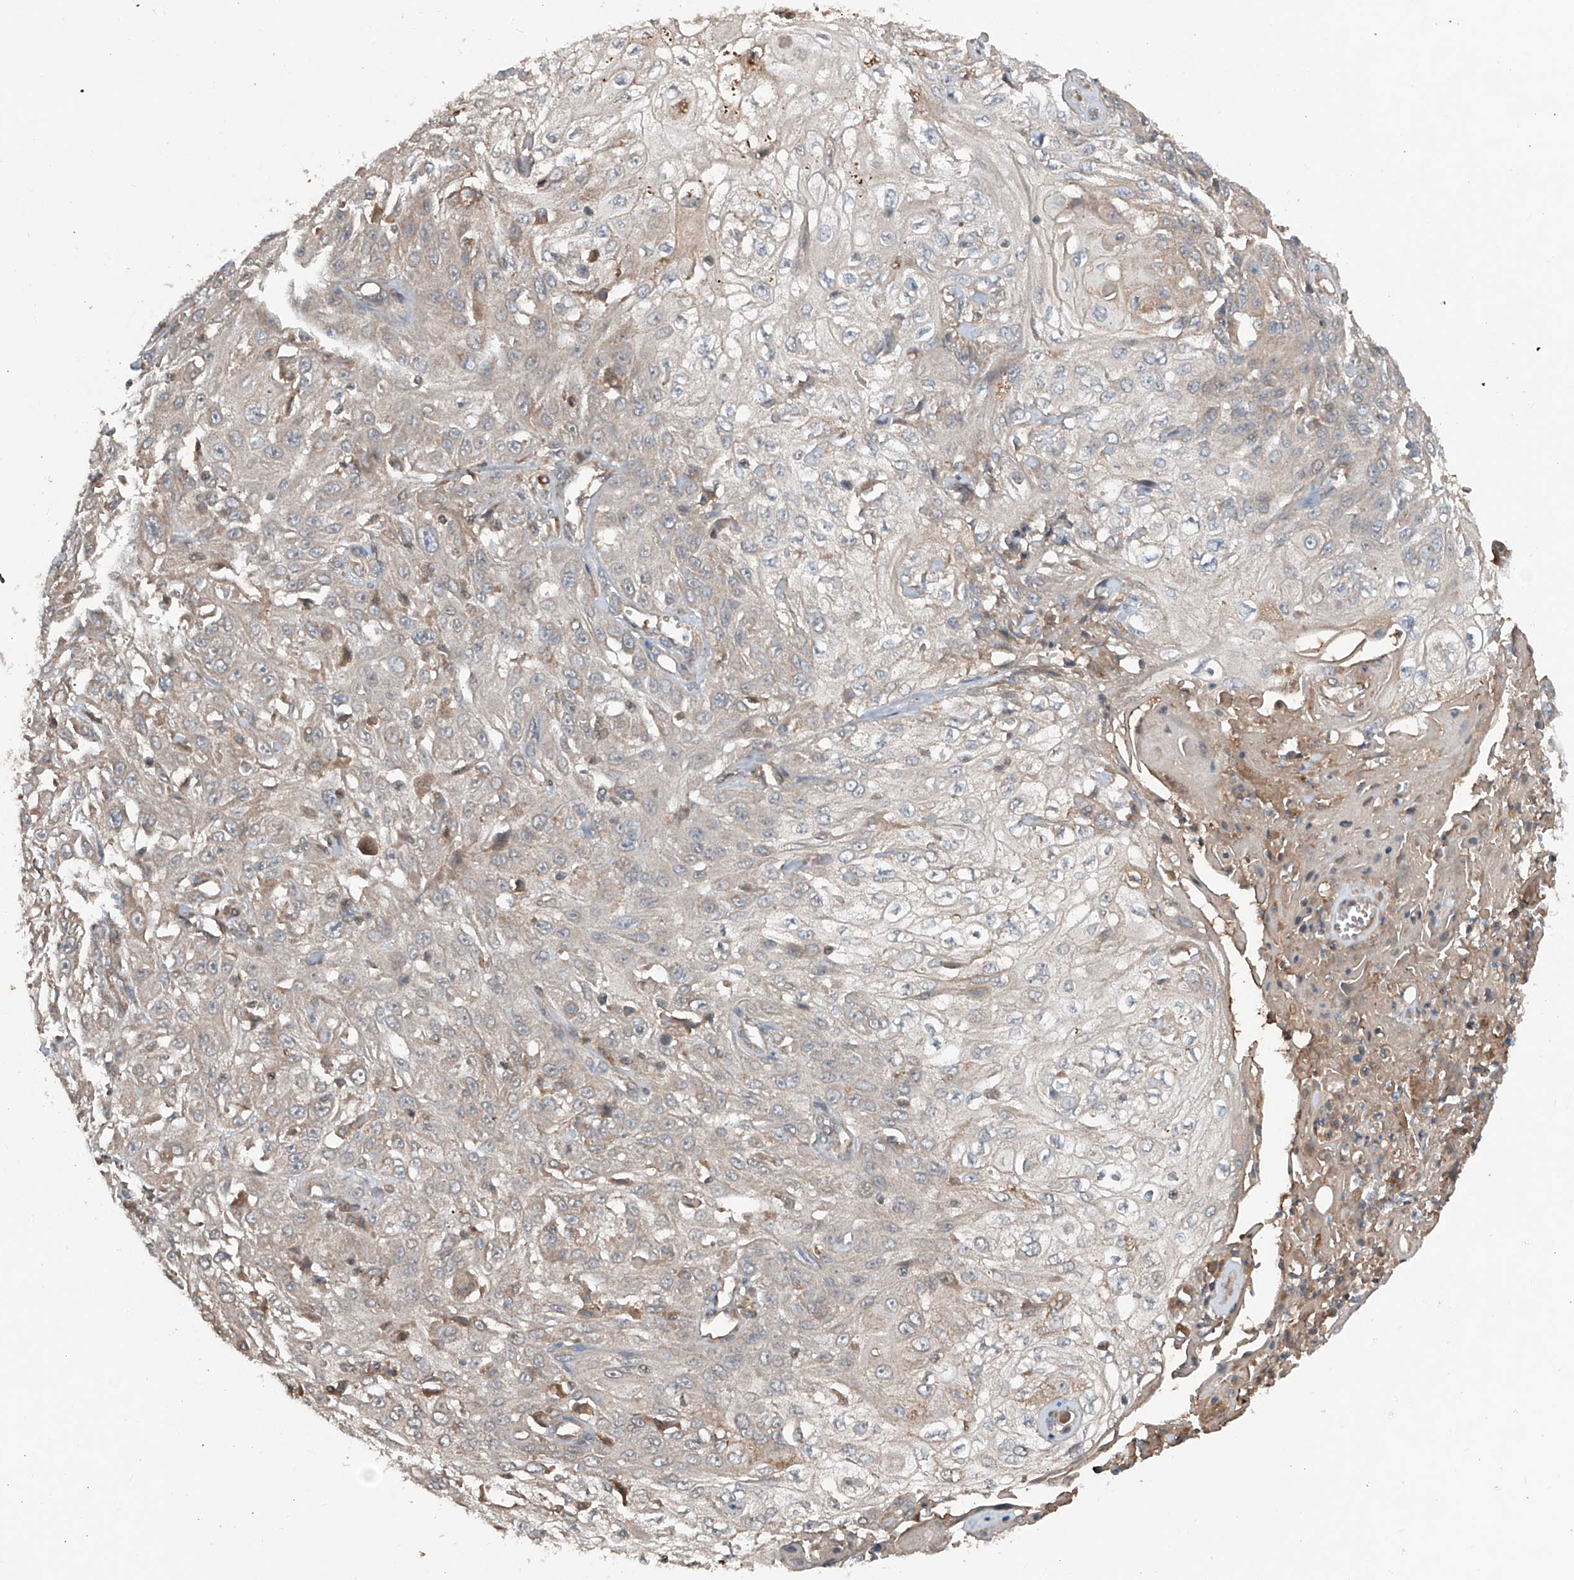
{"staining": {"intensity": "weak", "quantity": "<25%", "location": "cytoplasmic/membranous"}, "tissue": "skin cancer", "cell_type": "Tumor cells", "image_type": "cancer", "snomed": [{"axis": "morphology", "description": "Squamous cell carcinoma, NOS"}, {"axis": "morphology", "description": "Squamous cell carcinoma, metastatic, NOS"}, {"axis": "topography", "description": "Skin"}, {"axis": "topography", "description": "Lymph node"}], "caption": "A high-resolution photomicrograph shows immunohistochemistry (IHC) staining of metastatic squamous cell carcinoma (skin), which exhibits no significant expression in tumor cells.", "gene": "ADAM23", "patient": {"sex": "male", "age": 75}}